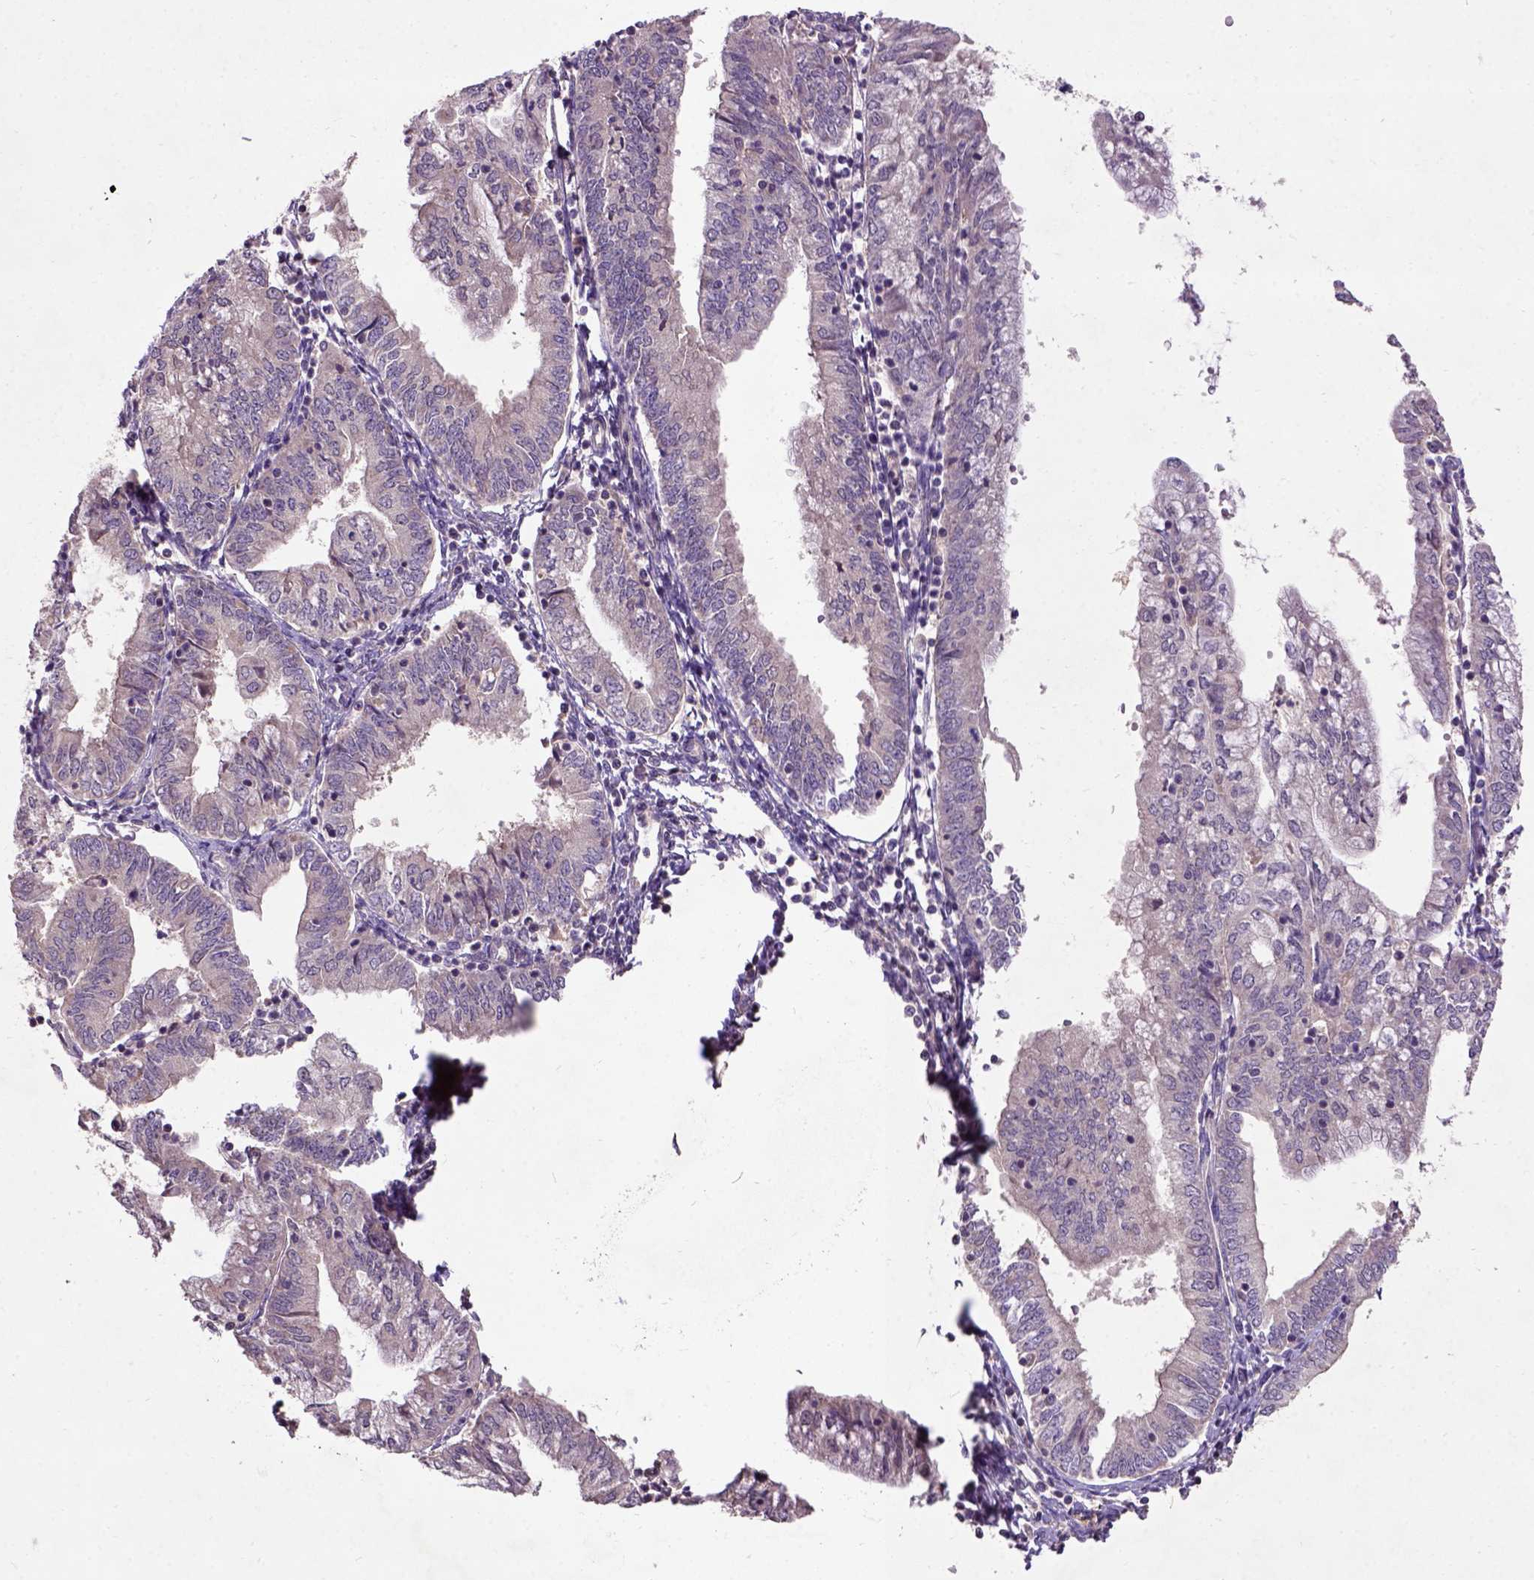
{"staining": {"intensity": "negative", "quantity": "none", "location": "none"}, "tissue": "endometrial cancer", "cell_type": "Tumor cells", "image_type": "cancer", "snomed": [{"axis": "morphology", "description": "Adenocarcinoma, NOS"}, {"axis": "topography", "description": "Endometrium"}], "caption": "There is no significant staining in tumor cells of endometrial cancer (adenocarcinoma).", "gene": "KBTBD8", "patient": {"sex": "female", "age": 55}}